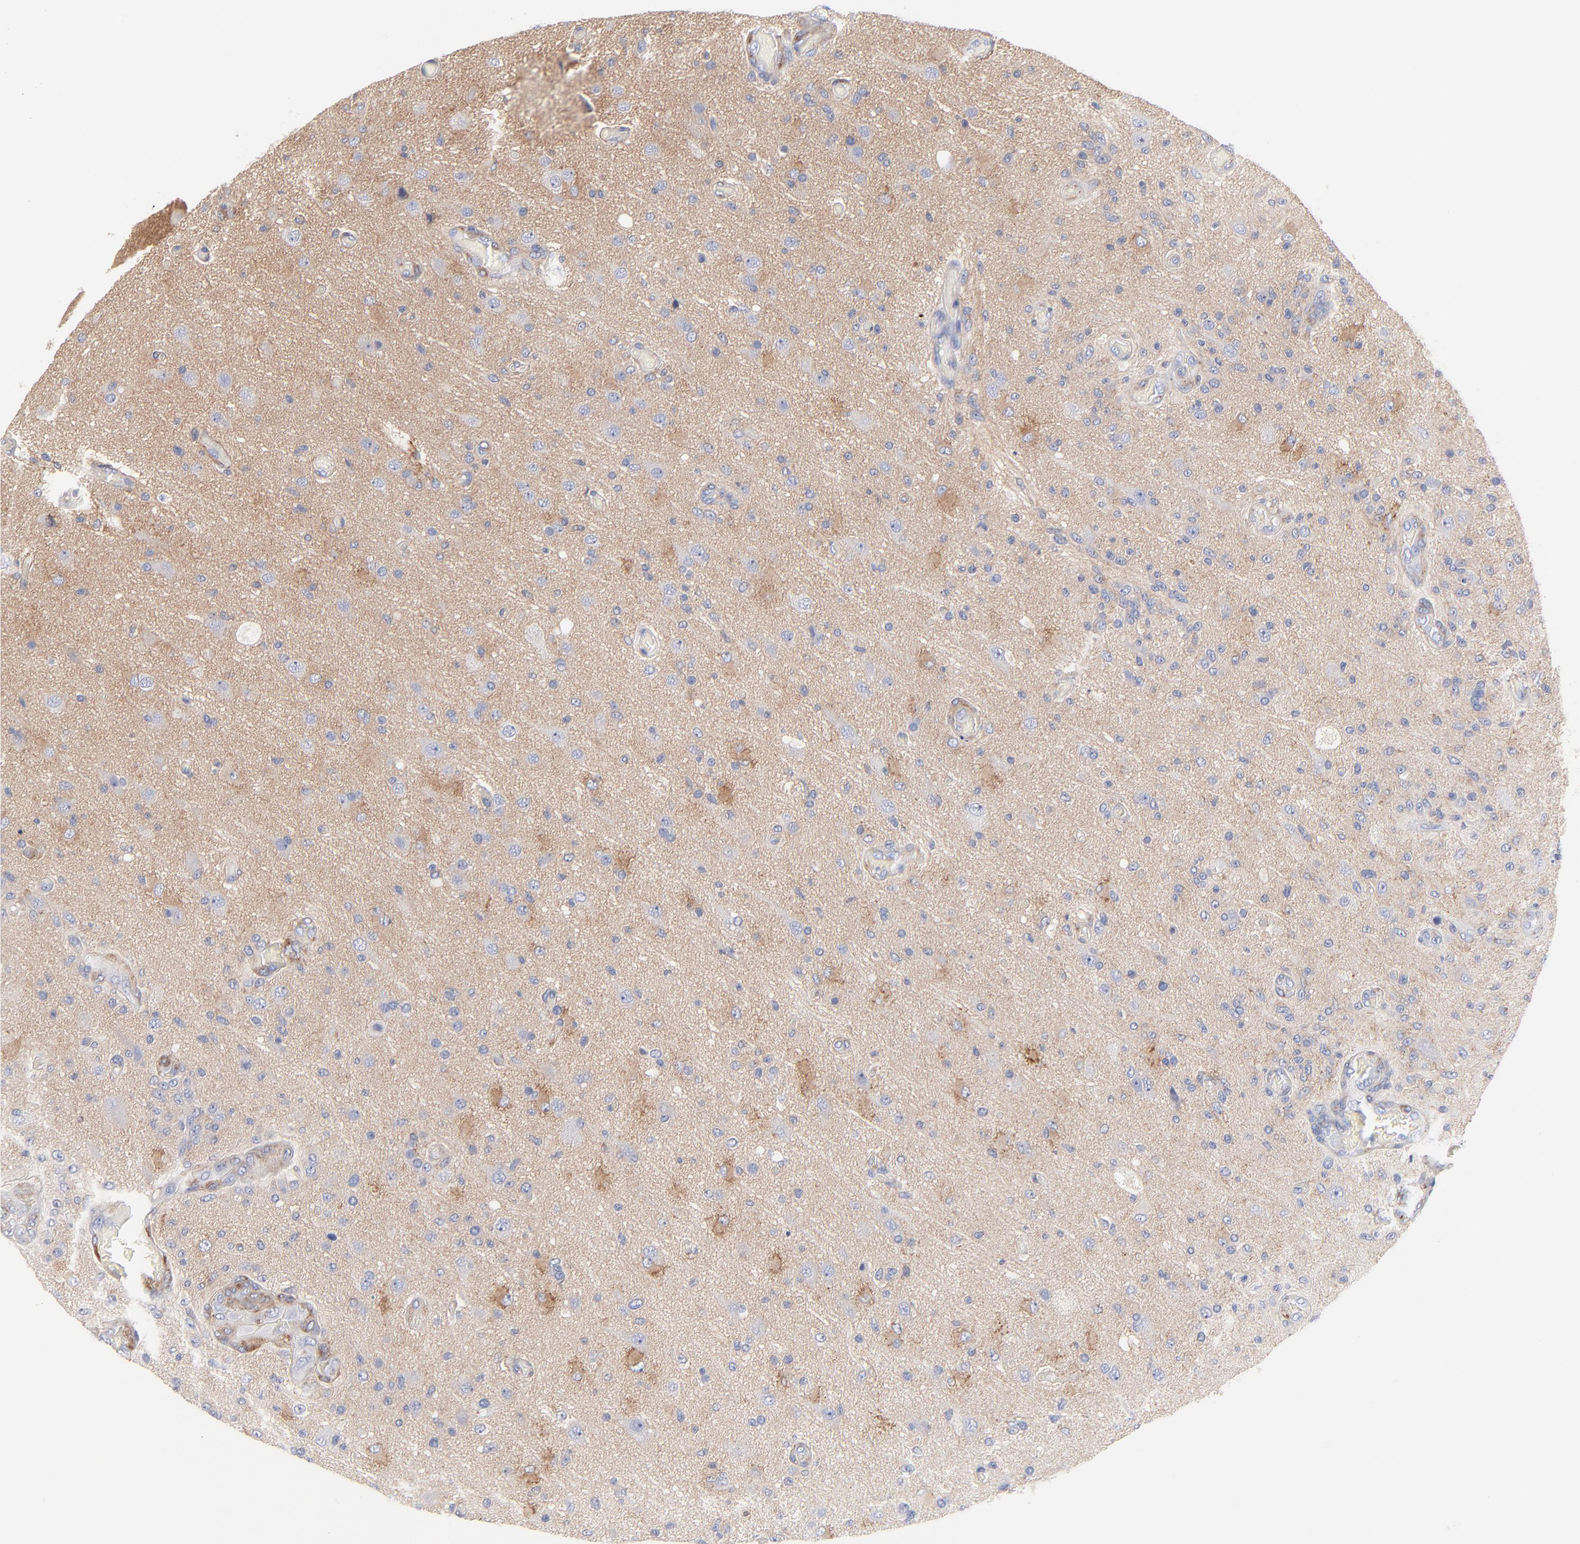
{"staining": {"intensity": "negative", "quantity": "none", "location": "none"}, "tissue": "glioma", "cell_type": "Tumor cells", "image_type": "cancer", "snomed": [{"axis": "morphology", "description": "Normal tissue, NOS"}, {"axis": "morphology", "description": "Glioma, malignant, High grade"}, {"axis": "topography", "description": "Cerebral cortex"}], "caption": "High power microscopy histopathology image of an immunohistochemistry (IHC) histopathology image of high-grade glioma (malignant), revealing no significant expression in tumor cells.", "gene": "SEPTIN6", "patient": {"sex": "male", "age": 77}}